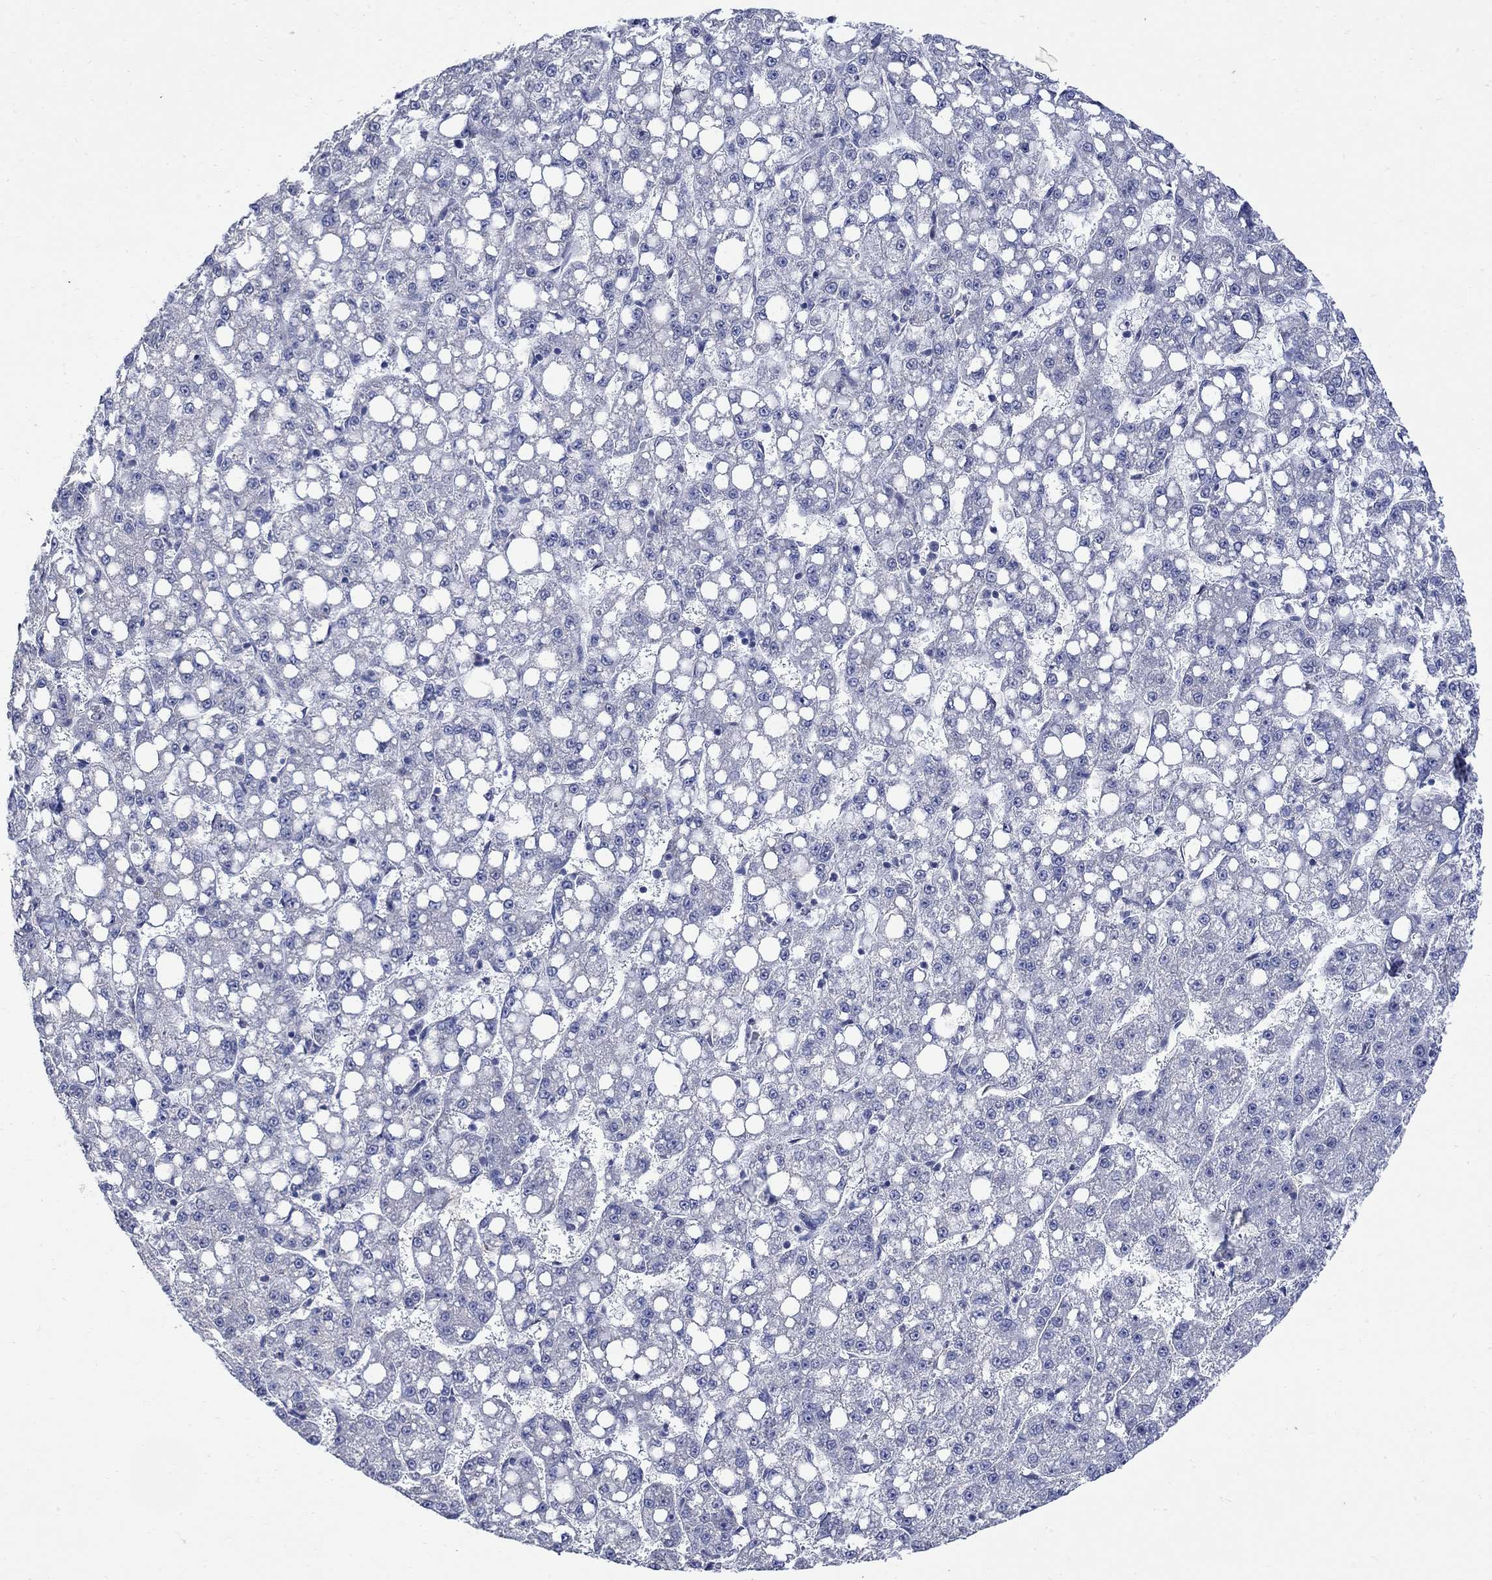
{"staining": {"intensity": "negative", "quantity": "none", "location": "none"}, "tissue": "liver cancer", "cell_type": "Tumor cells", "image_type": "cancer", "snomed": [{"axis": "morphology", "description": "Carcinoma, Hepatocellular, NOS"}, {"axis": "topography", "description": "Liver"}], "caption": "Image shows no significant protein positivity in tumor cells of hepatocellular carcinoma (liver).", "gene": "TGM2", "patient": {"sex": "female", "age": 65}}